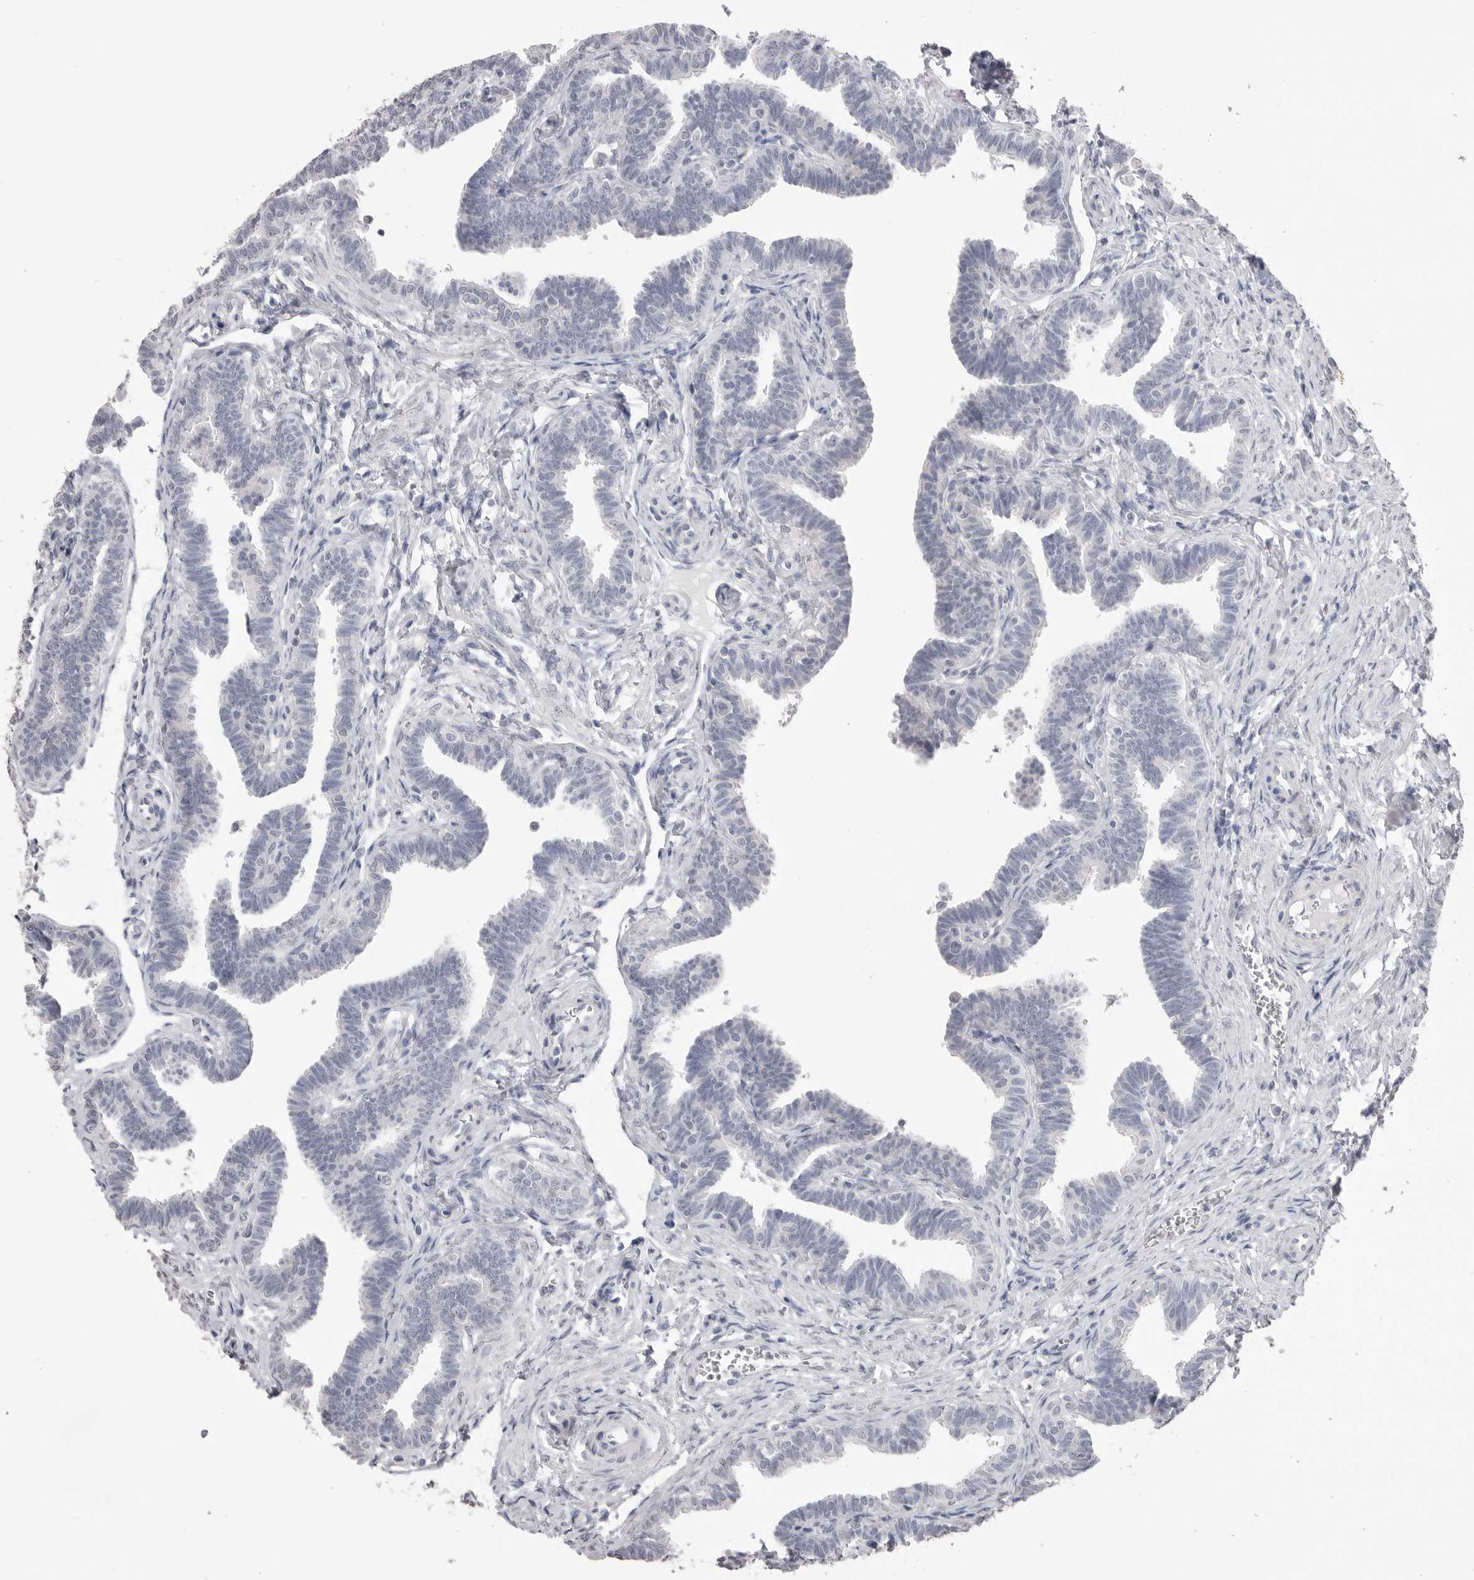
{"staining": {"intensity": "negative", "quantity": "none", "location": "none"}, "tissue": "fallopian tube", "cell_type": "Glandular cells", "image_type": "normal", "snomed": [{"axis": "morphology", "description": "Normal tissue, NOS"}, {"axis": "topography", "description": "Fallopian tube"}, {"axis": "topography", "description": "Ovary"}], "caption": "This is an immunohistochemistry (IHC) photomicrograph of unremarkable fallopian tube. There is no staining in glandular cells.", "gene": "ICAM5", "patient": {"sex": "female", "age": 23}}